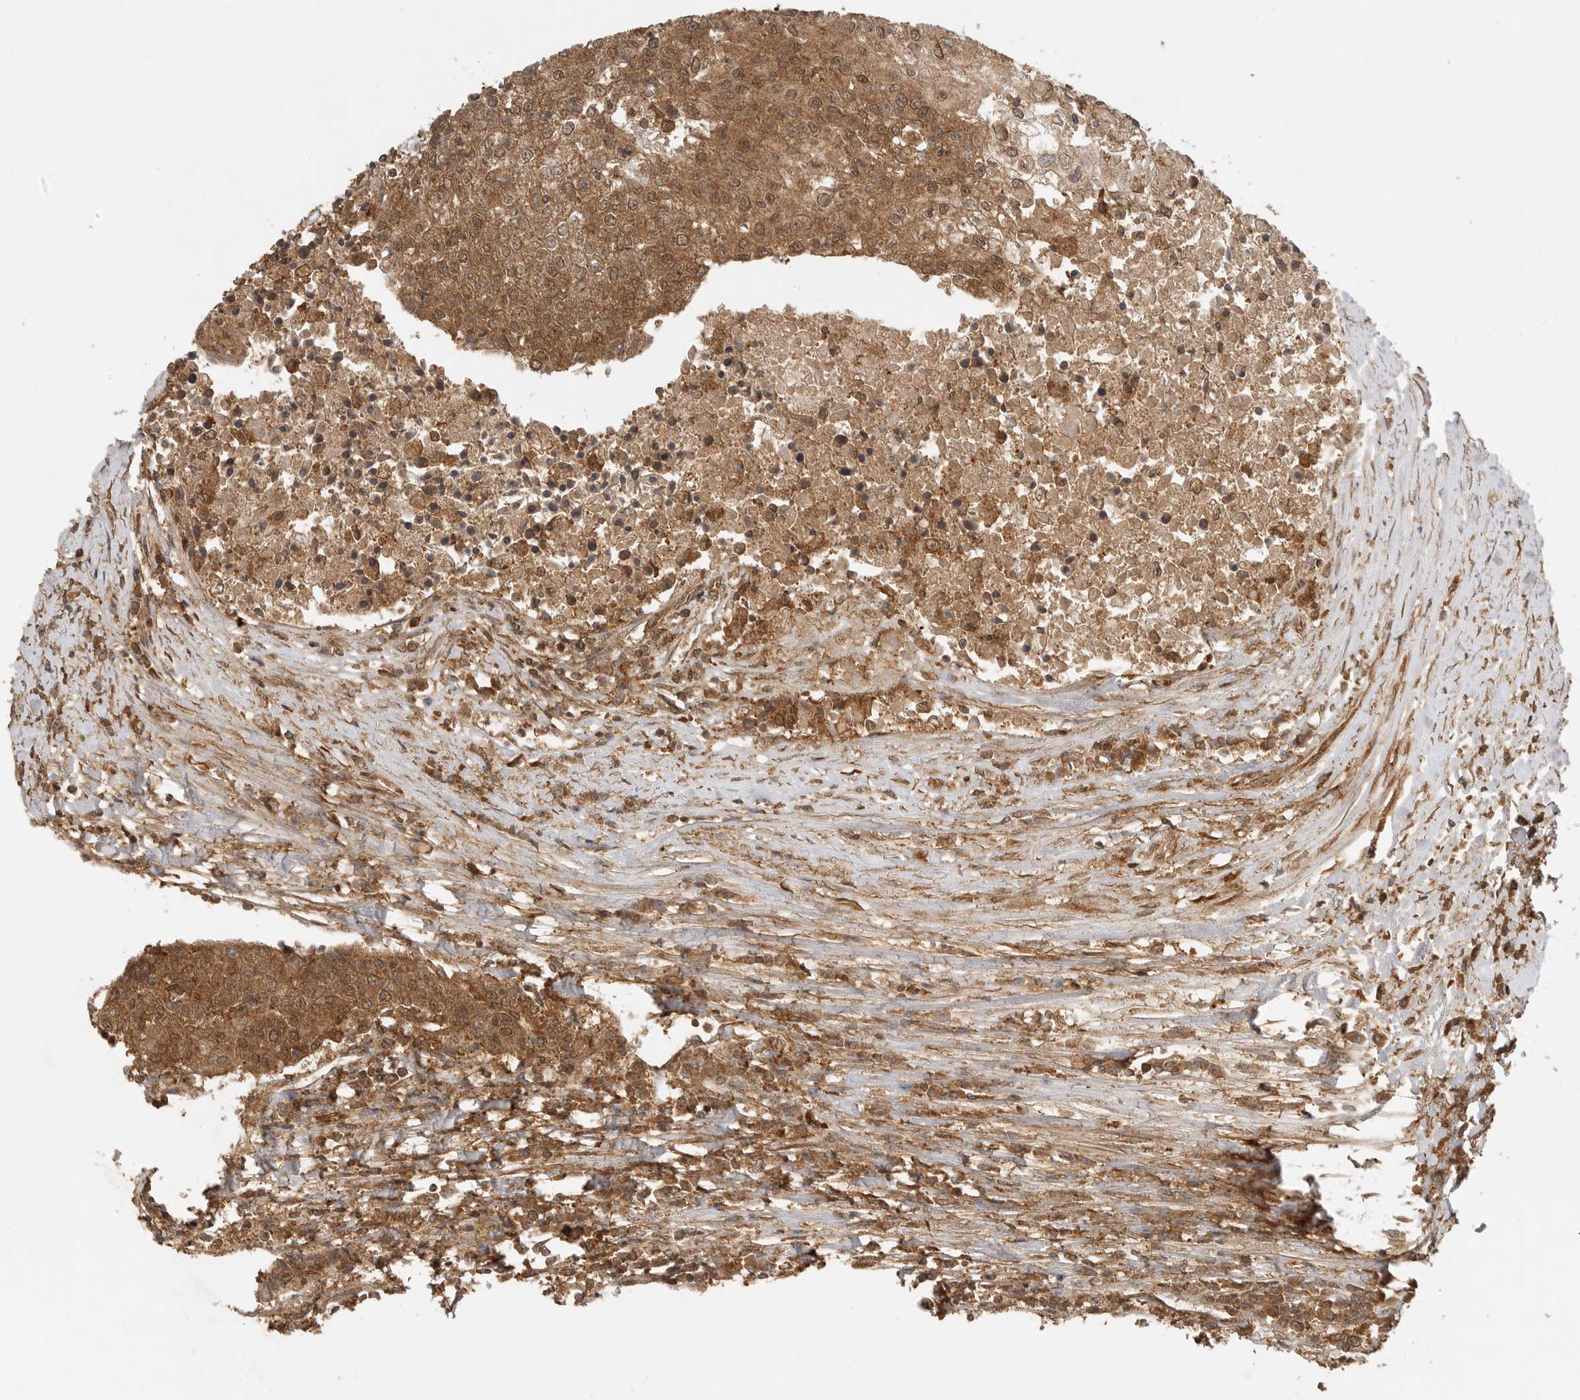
{"staining": {"intensity": "moderate", "quantity": ">75%", "location": "cytoplasmic/membranous,nuclear"}, "tissue": "urothelial cancer", "cell_type": "Tumor cells", "image_type": "cancer", "snomed": [{"axis": "morphology", "description": "Urothelial carcinoma, High grade"}, {"axis": "topography", "description": "Urinary bladder"}], "caption": "Immunohistochemistry (IHC) of urothelial cancer exhibits medium levels of moderate cytoplasmic/membranous and nuclear staining in approximately >75% of tumor cells.", "gene": "ICOSLG", "patient": {"sex": "female", "age": 85}}